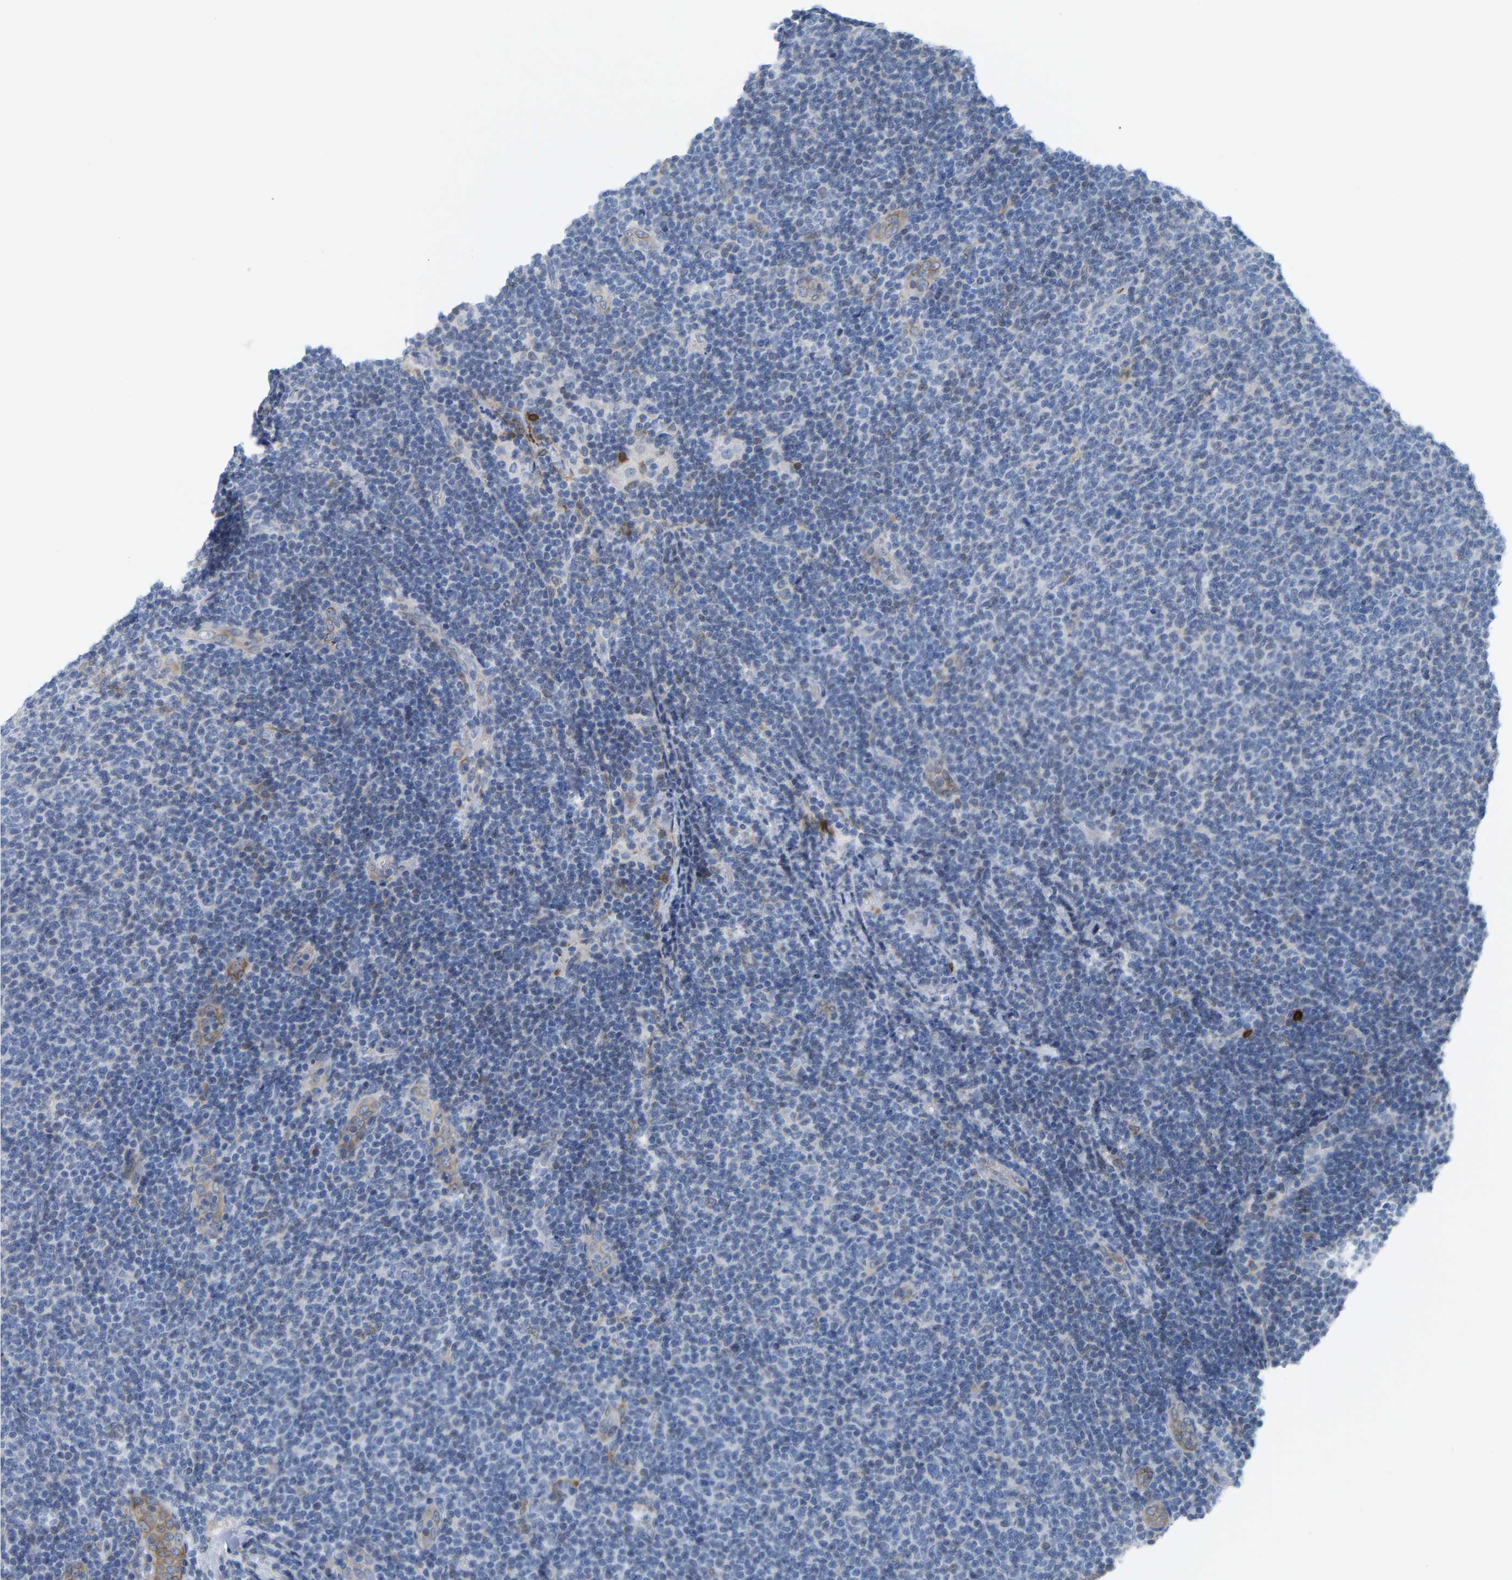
{"staining": {"intensity": "negative", "quantity": "none", "location": "none"}, "tissue": "lymphoma", "cell_type": "Tumor cells", "image_type": "cancer", "snomed": [{"axis": "morphology", "description": "Malignant lymphoma, non-Hodgkin's type, Low grade"}, {"axis": "topography", "description": "Lymph node"}], "caption": "A histopathology image of lymphoma stained for a protein shows no brown staining in tumor cells. (Brightfield microscopy of DAB immunohistochemistry (IHC) at high magnification).", "gene": "PTGS1", "patient": {"sex": "male", "age": 66}}